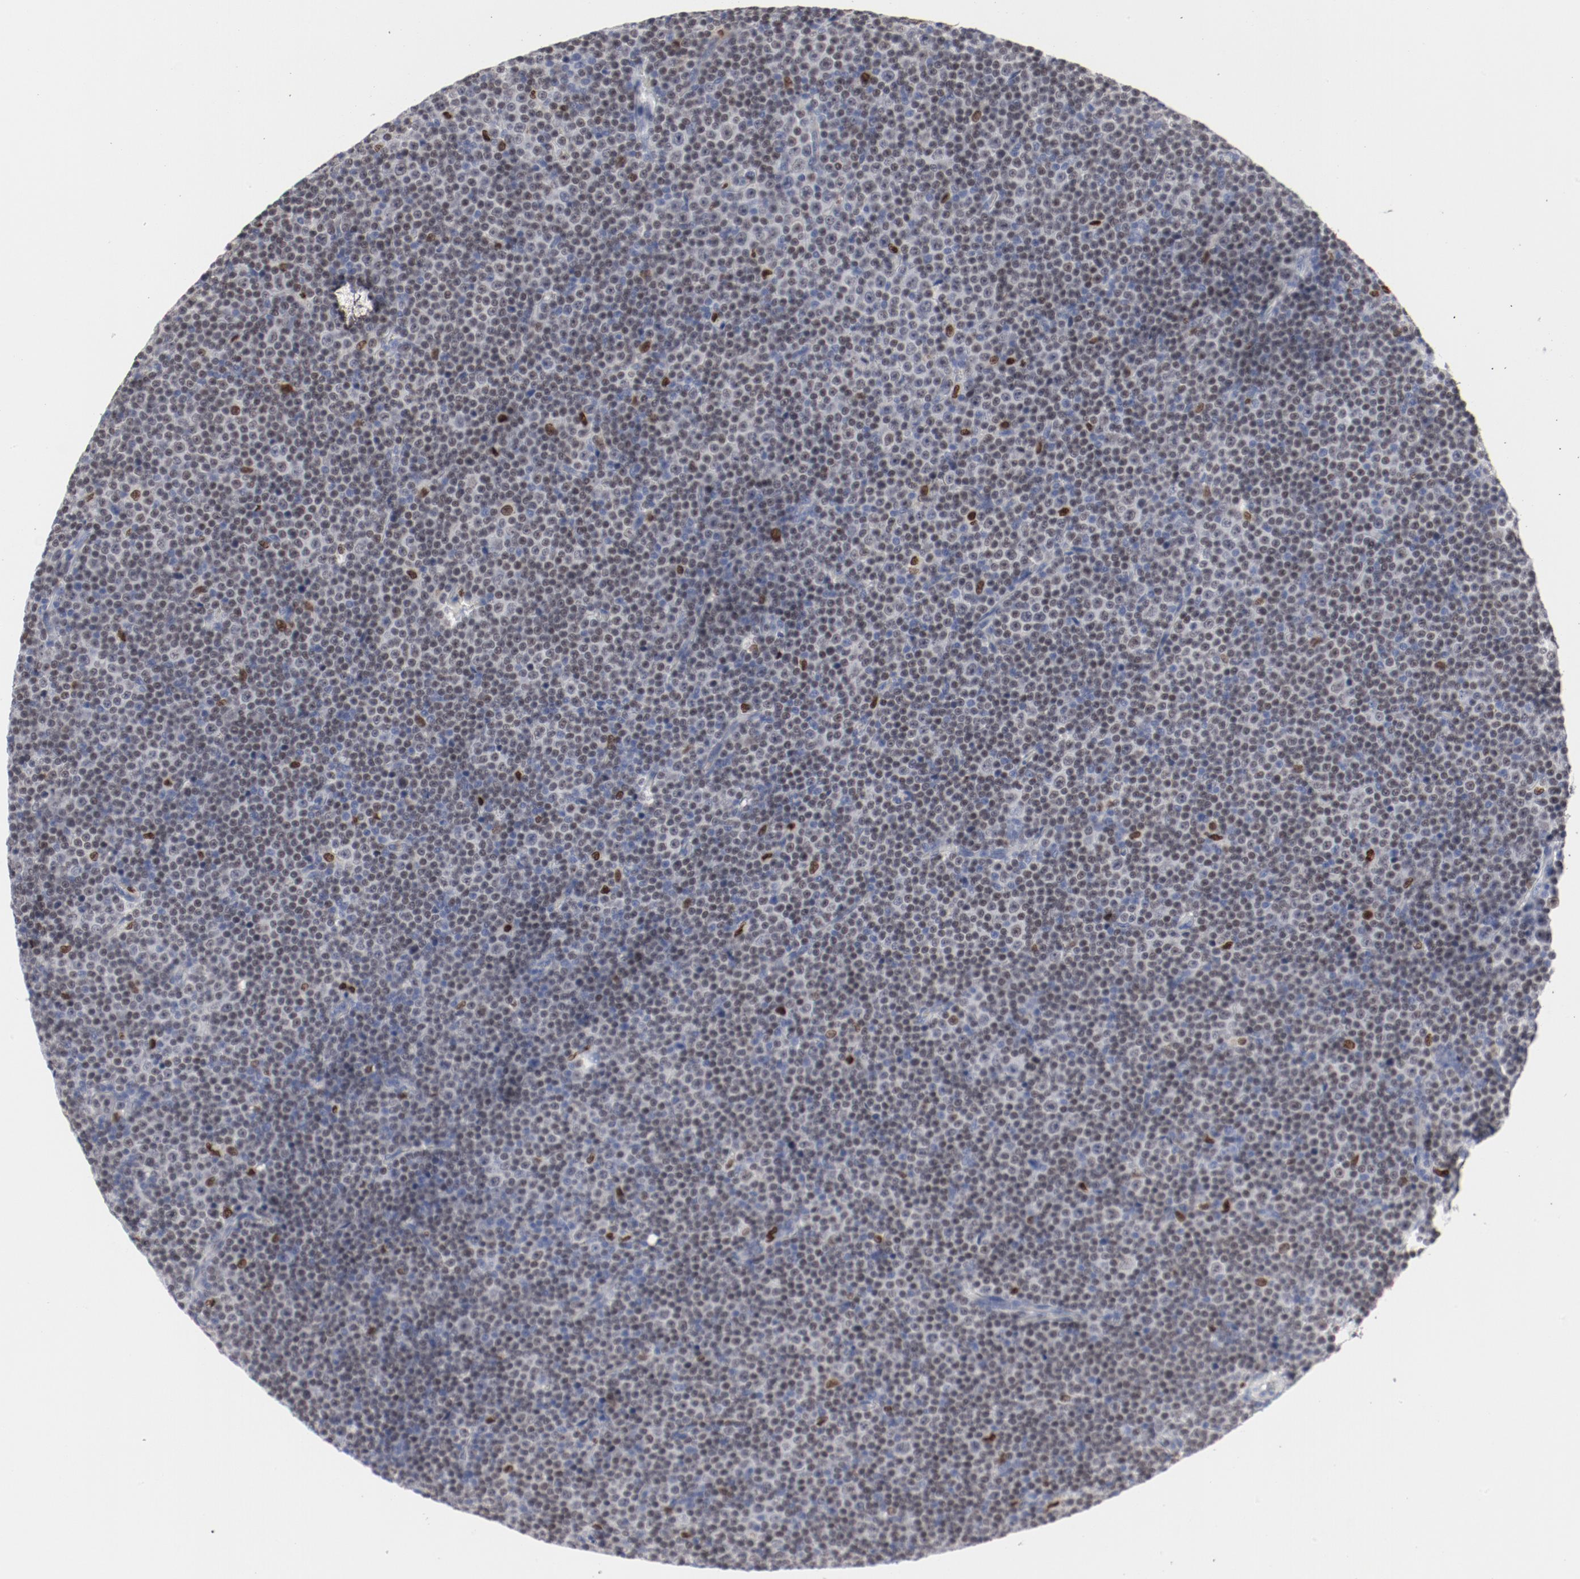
{"staining": {"intensity": "weak", "quantity": ">75%", "location": "nuclear"}, "tissue": "lymphoma", "cell_type": "Tumor cells", "image_type": "cancer", "snomed": [{"axis": "morphology", "description": "Malignant lymphoma, non-Hodgkin's type, Low grade"}, {"axis": "topography", "description": "Lymph node"}], "caption": "Tumor cells exhibit low levels of weak nuclear positivity in about >75% of cells in human low-grade malignant lymphoma, non-Hodgkin's type. (DAB IHC with brightfield microscopy, high magnification).", "gene": "SPI1", "patient": {"sex": "female", "age": 67}}